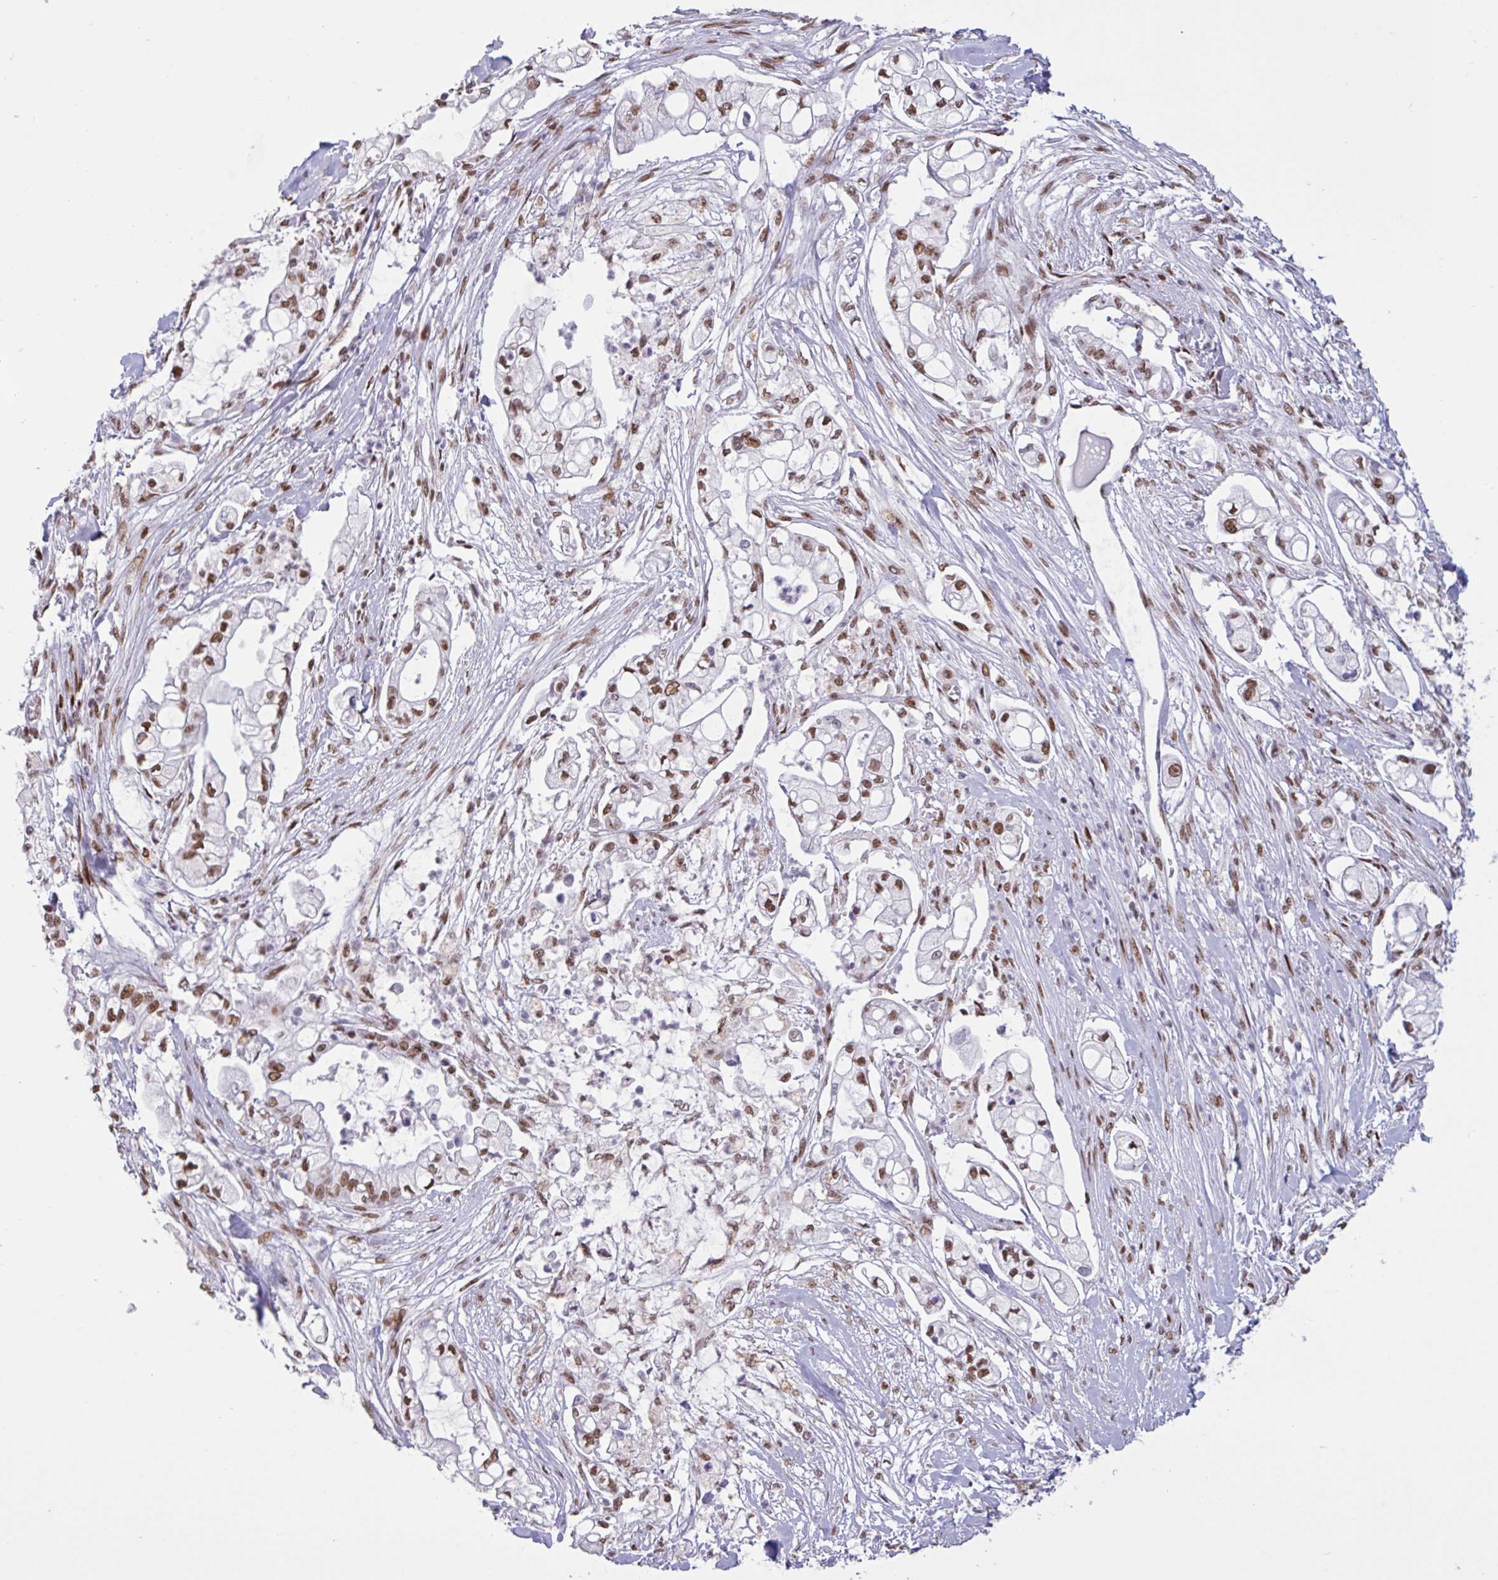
{"staining": {"intensity": "strong", "quantity": ">75%", "location": "nuclear"}, "tissue": "pancreatic cancer", "cell_type": "Tumor cells", "image_type": "cancer", "snomed": [{"axis": "morphology", "description": "Adenocarcinoma, NOS"}, {"axis": "topography", "description": "Pancreas"}], "caption": "Human pancreatic cancer (adenocarcinoma) stained with a protein marker demonstrates strong staining in tumor cells.", "gene": "CBFA2T2", "patient": {"sex": "female", "age": 69}}